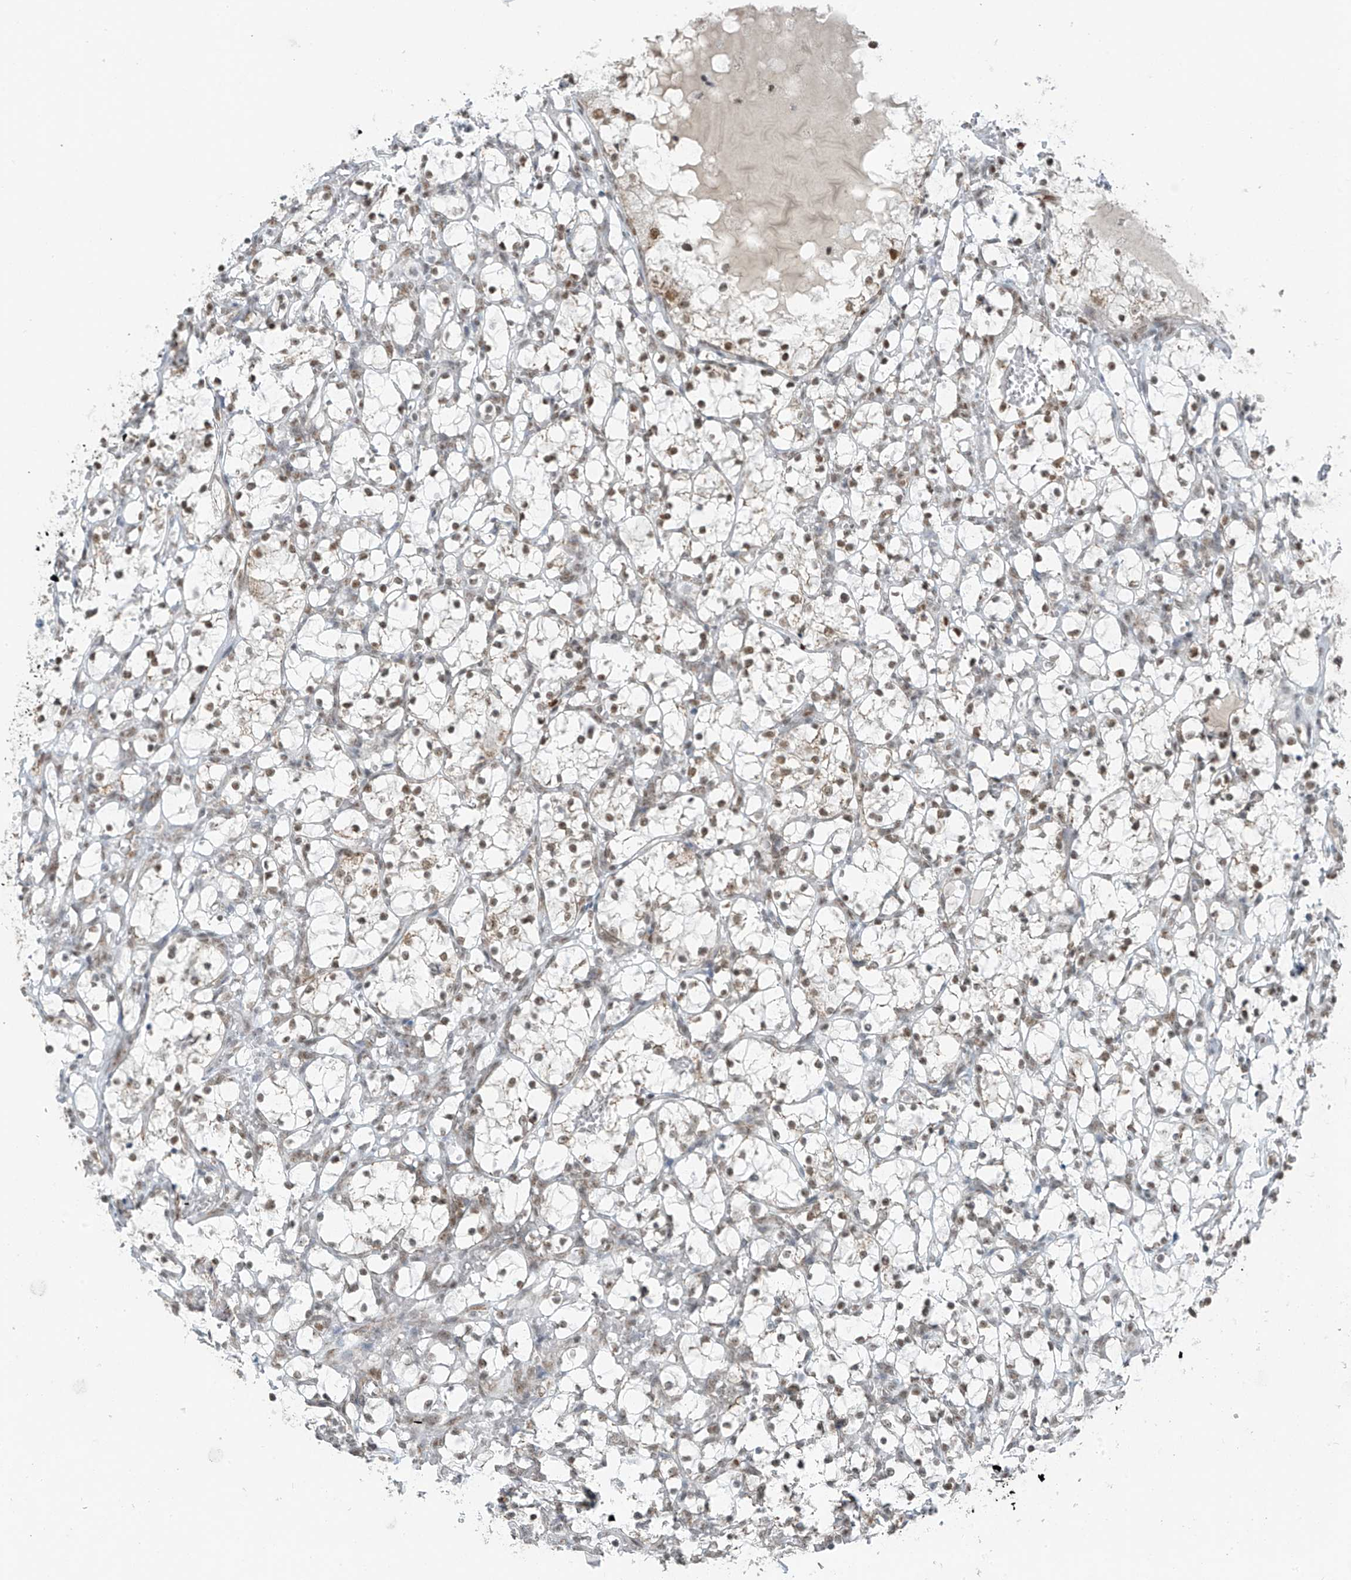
{"staining": {"intensity": "moderate", "quantity": "25%-75%", "location": "nuclear"}, "tissue": "renal cancer", "cell_type": "Tumor cells", "image_type": "cancer", "snomed": [{"axis": "morphology", "description": "Adenocarcinoma, NOS"}, {"axis": "topography", "description": "Kidney"}], "caption": "The histopathology image demonstrates a brown stain indicating the presence of a protein in the nuclear of tumor cells in renal cancer (adenocarcinoma).", "gene": "WRNIP1", "patient": {"sex": "female", "age": 69}}